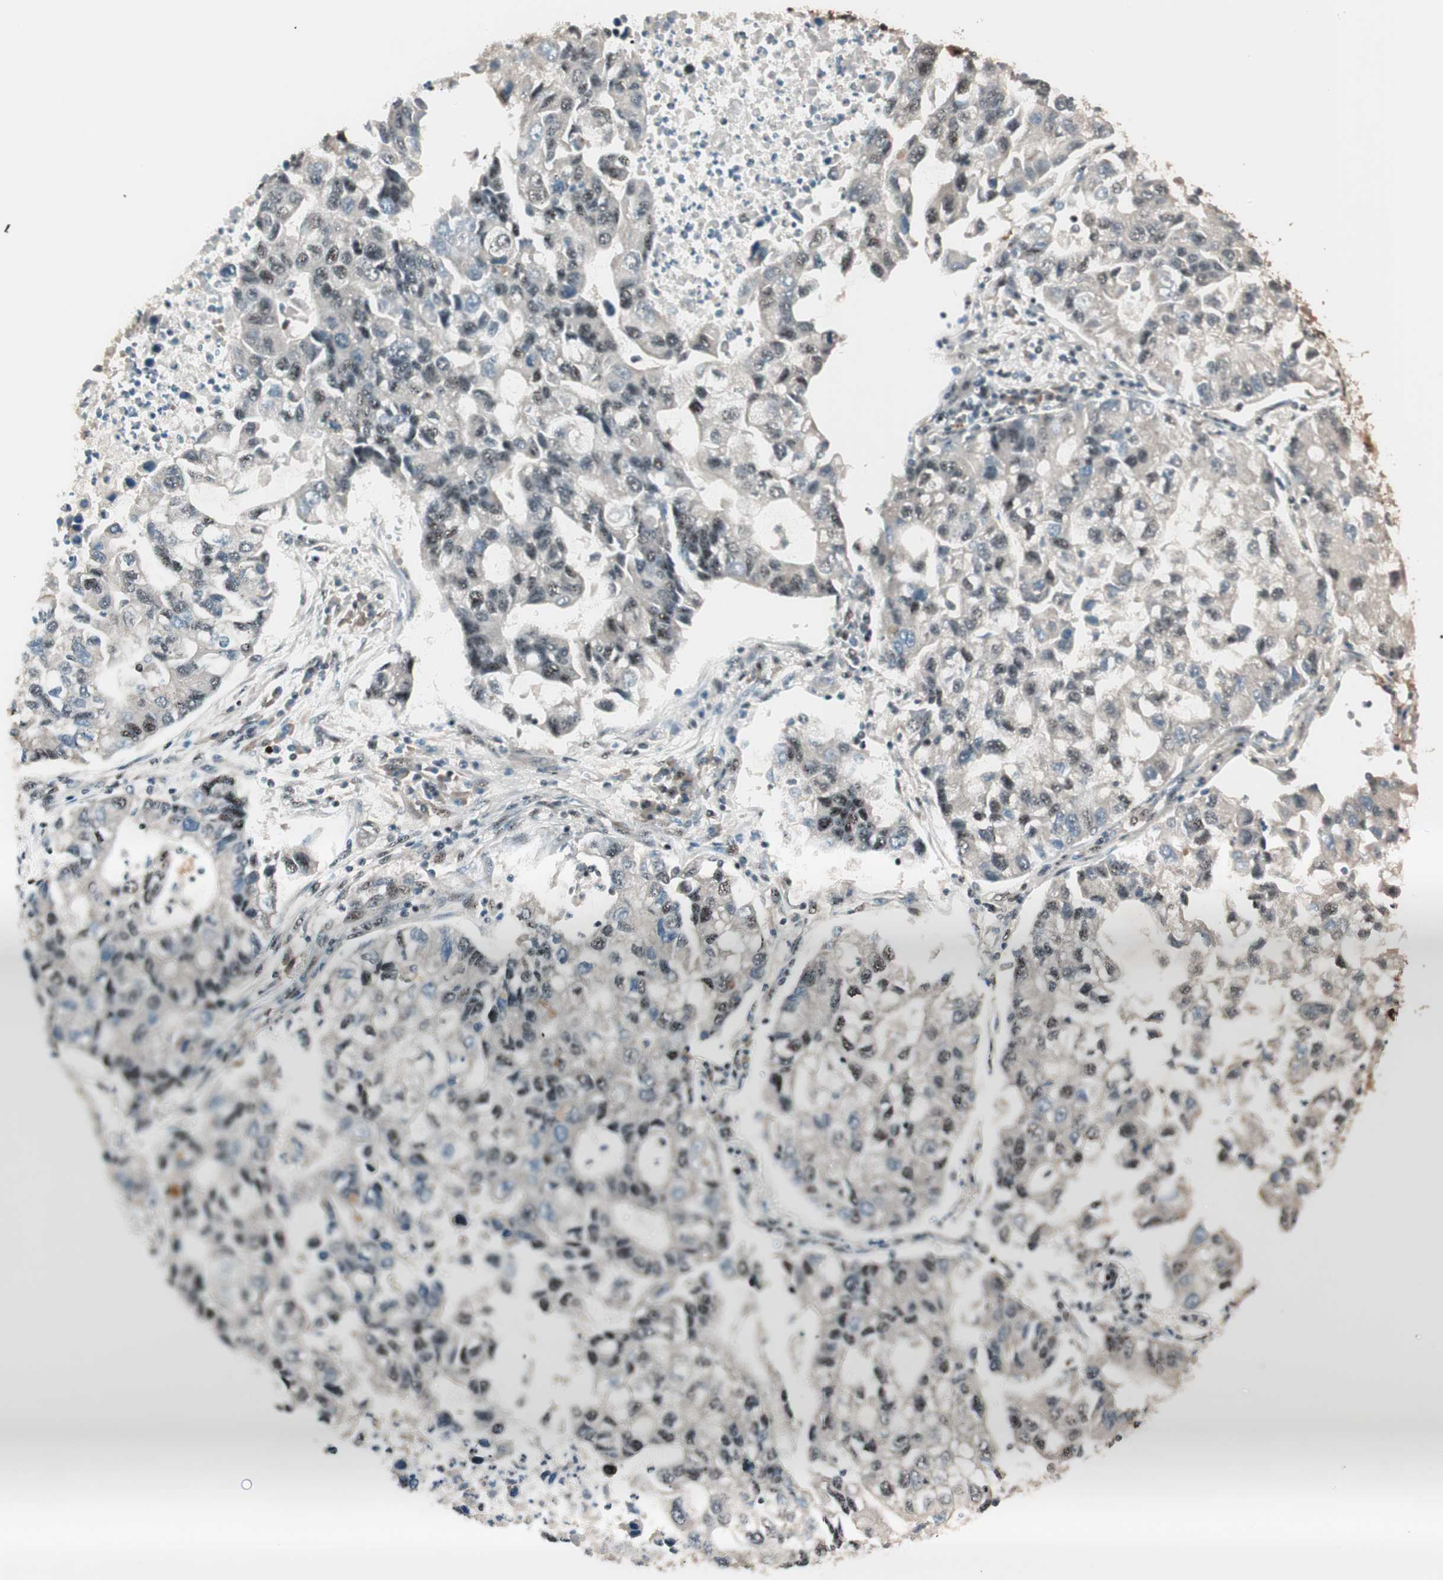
{"staining": {"intensity": "moderate", "quantity": "<25%", "location": "nuclear"}, "tissue": "lung cancer", "cell_type": "Tumor cells", "image_type": "cancer", "snomed": [{"axis": "morphology", "description": "Adenocarcinoma, NOS"}, {"axis": "topography", "description": "Lung"}], "caption": "Immunohistochemistry (DAB) staining of lung cancer displays moderate nuclear protein positivity in approximately <25% of tumor cells.", "gene": "NR5A2", "patient": {"sex": "female", "age": 51}}